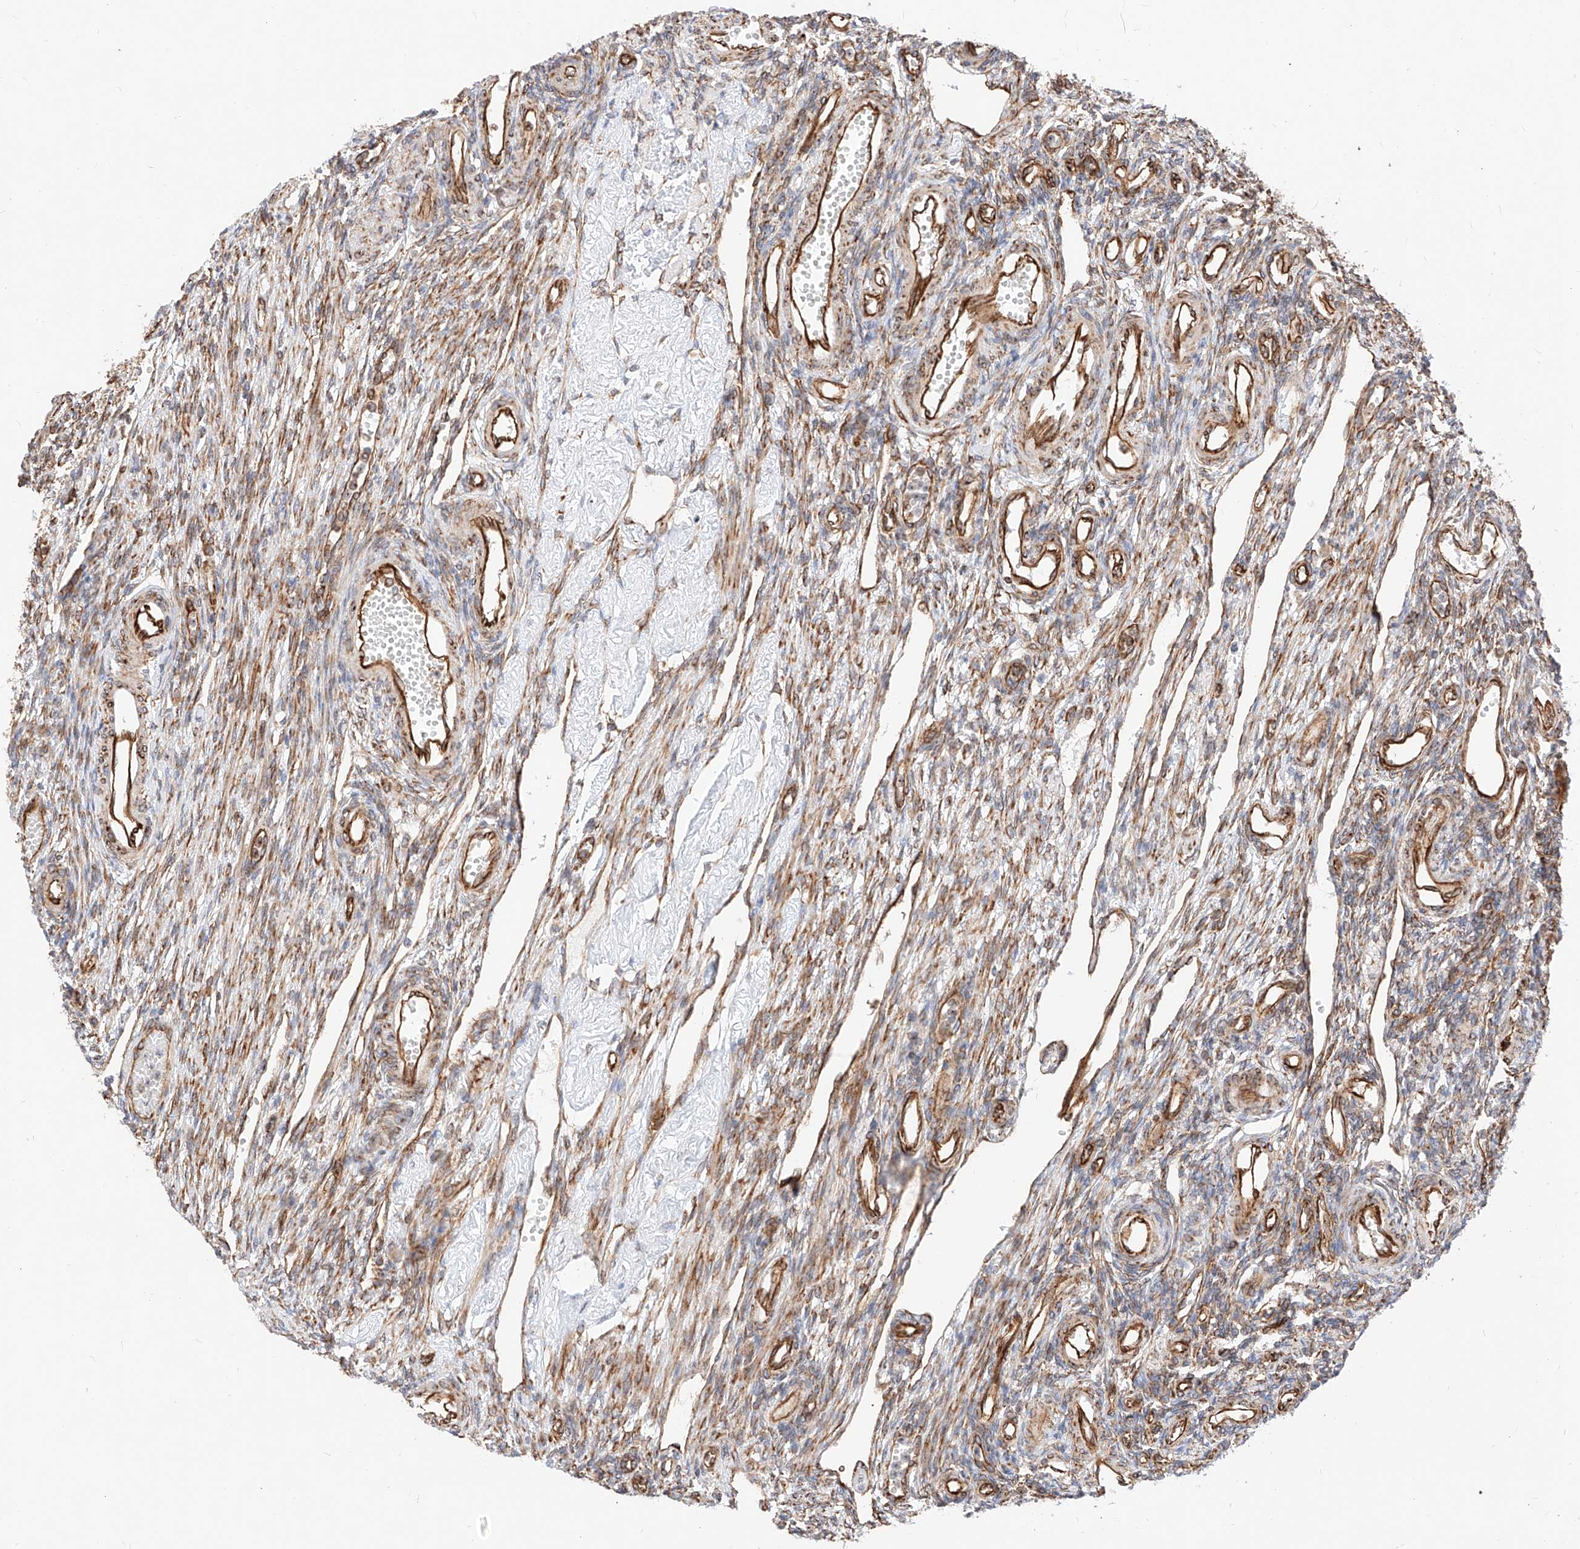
{"staining": {"intensity": "moderate", "quantity": "<25%", "location": "cytoplasmic/membranous"}, "tissue": "ovary", "cell_type": "Ovarian stroma cells", "image_type": "normal", "snomed": [{"axis": "morphology", "description": "Normal tissue, NOS"}, {"axis": "morphology", "description": "Cyst, NOS"}, {"axis": "topography", "description": "Ovary"}], "caption": "Protein expression analysis of normal ovary reveals moderate cytoplasmic/membranous positivity in about <25% of ovarian stroma cells.", "gene": "CSGALNACT2", "patient": {"sex": "female", "age": 33}}